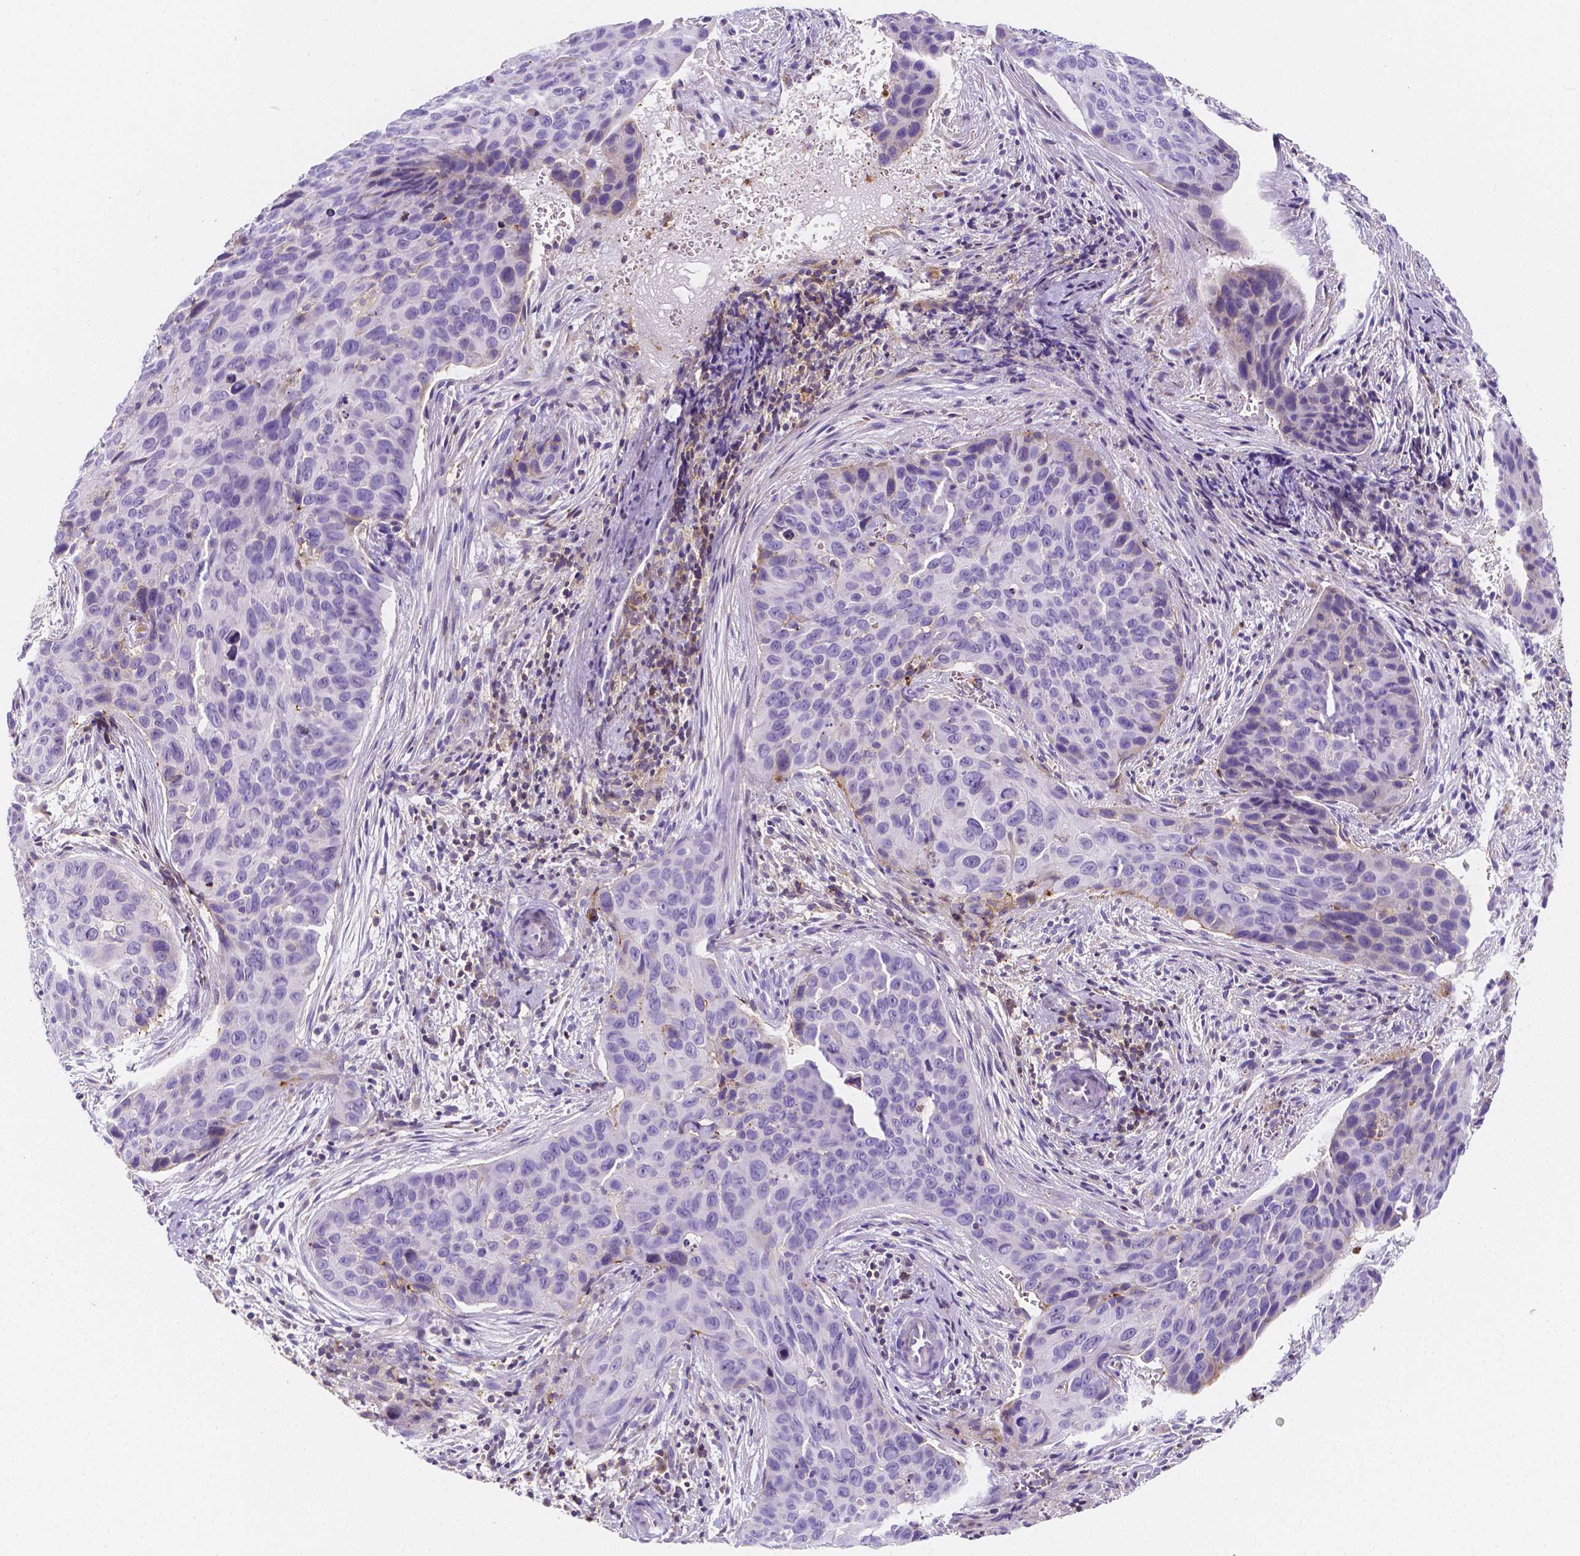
{"staining": {"intensity": "negative", "quantity": "none", "location": "none"}, "tissue": "cervical cancer", "cell_type": "Tumor cells", "image_type": "cancer", "snomed": [{"axis": "morphology", "description": "Squamous cell carcinoma, NOS"}, {"axis": "topography", "description": "Cervix"}], "caption": "Cervical cancer (squamous cell carcinoma) was stained to show a protein in brown. There is no significant expression in tumor cells.", "gene": "GABRD", "patient": {"sex": "female", "age": 35}}